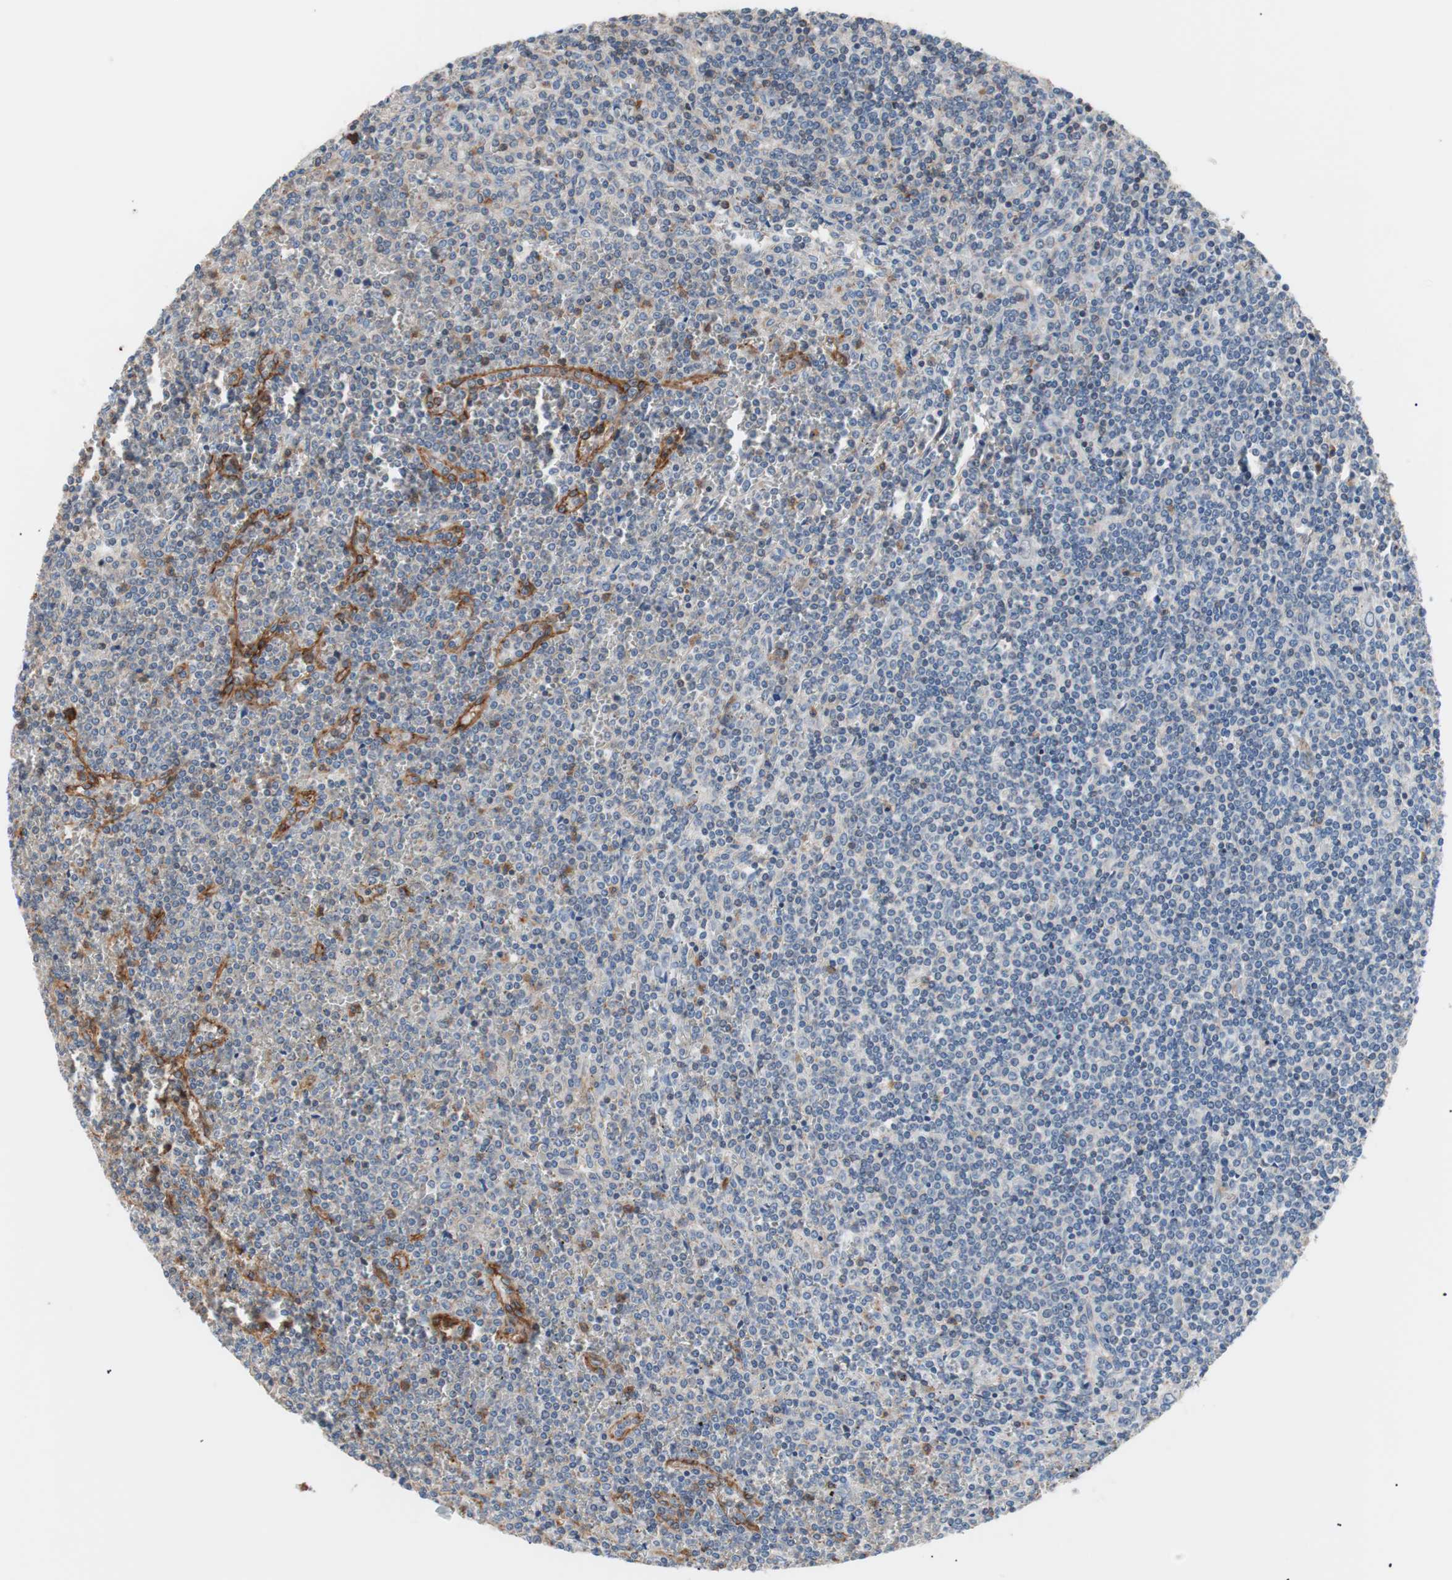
{"staining": {"intensity": "negative", "quantity": "none", "location": "none"}, "tissue": "lymphoma", "cell_type": "Tumor cells", "image_type": "cancer", "snomed": [{"axis": "morphology", "description": "Malignant lymphoma, non-Hodgkin's type, Low grade"}, {"axis": "topography", "description": "Spleen"}], "caption": "Tumor cells show no significant expression in low-grade malignant lymphoma, non-Hodgkin's type.", "gene": "GPR160", "patient": {"sex": "female", "age": 19}}